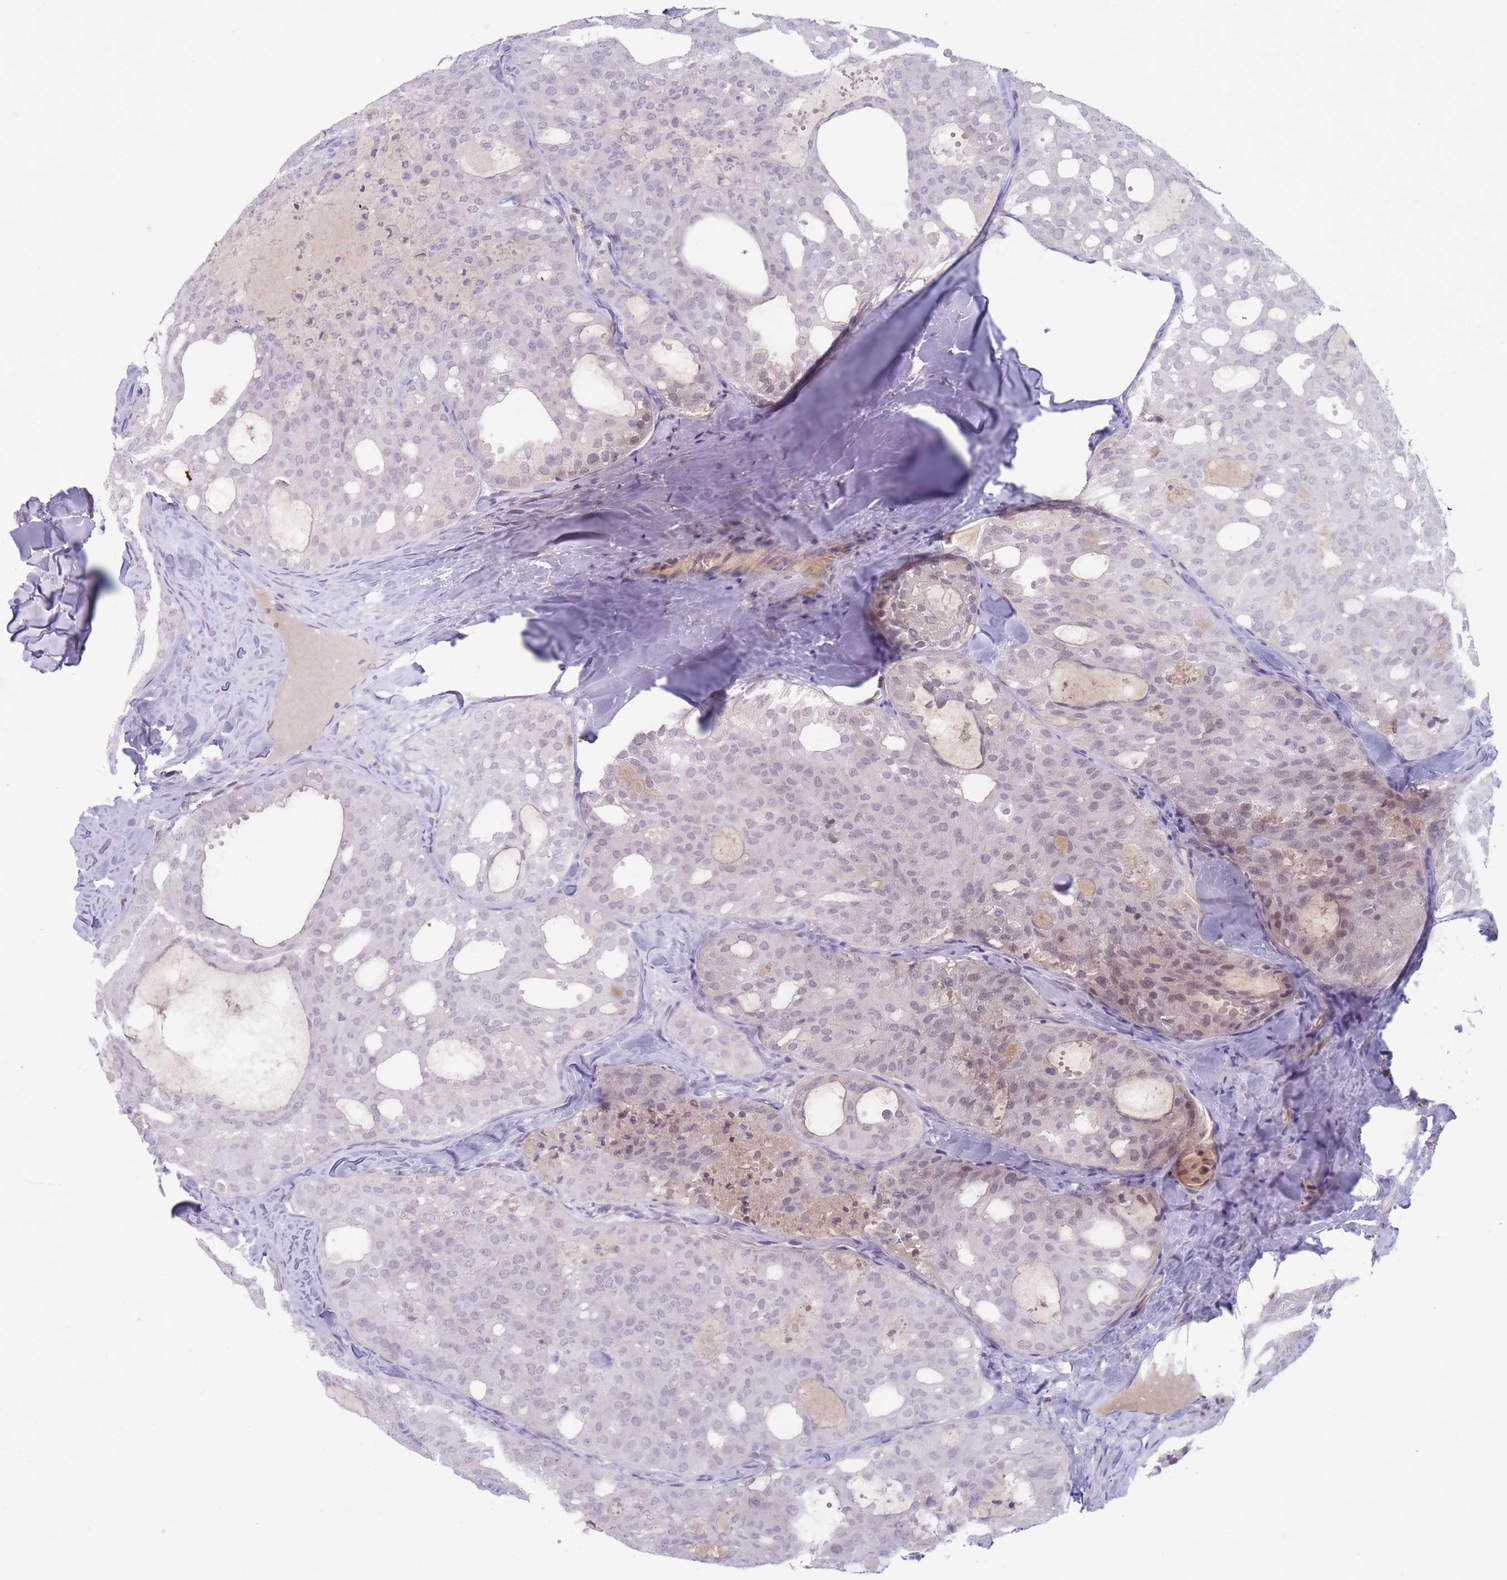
{"staining": {"intensity": "moderate", "quantity": "<25%", "location": "nuclear"}, "tissue": "thyroid cancer", "cell_type": "Tumor cells", "image_type": "cancer", "snomed": [{"axis": "morphology", "description": "Follicular adenoma carcinoma, NOS"}, {"axis": "topography", "description": "Thyroid gland"}], "caption": "IHC micrograph of neoplastic tissue: human thyroid cancer (follicular adenoma carcinoma) stained using IHC shows low levels of moderate protein expression localized specifically in the nuclear of tumor cells, appearing as a nuclear brown color.", "gene": "ARID3B", "patient": {"sex": "male", "age": 75}}